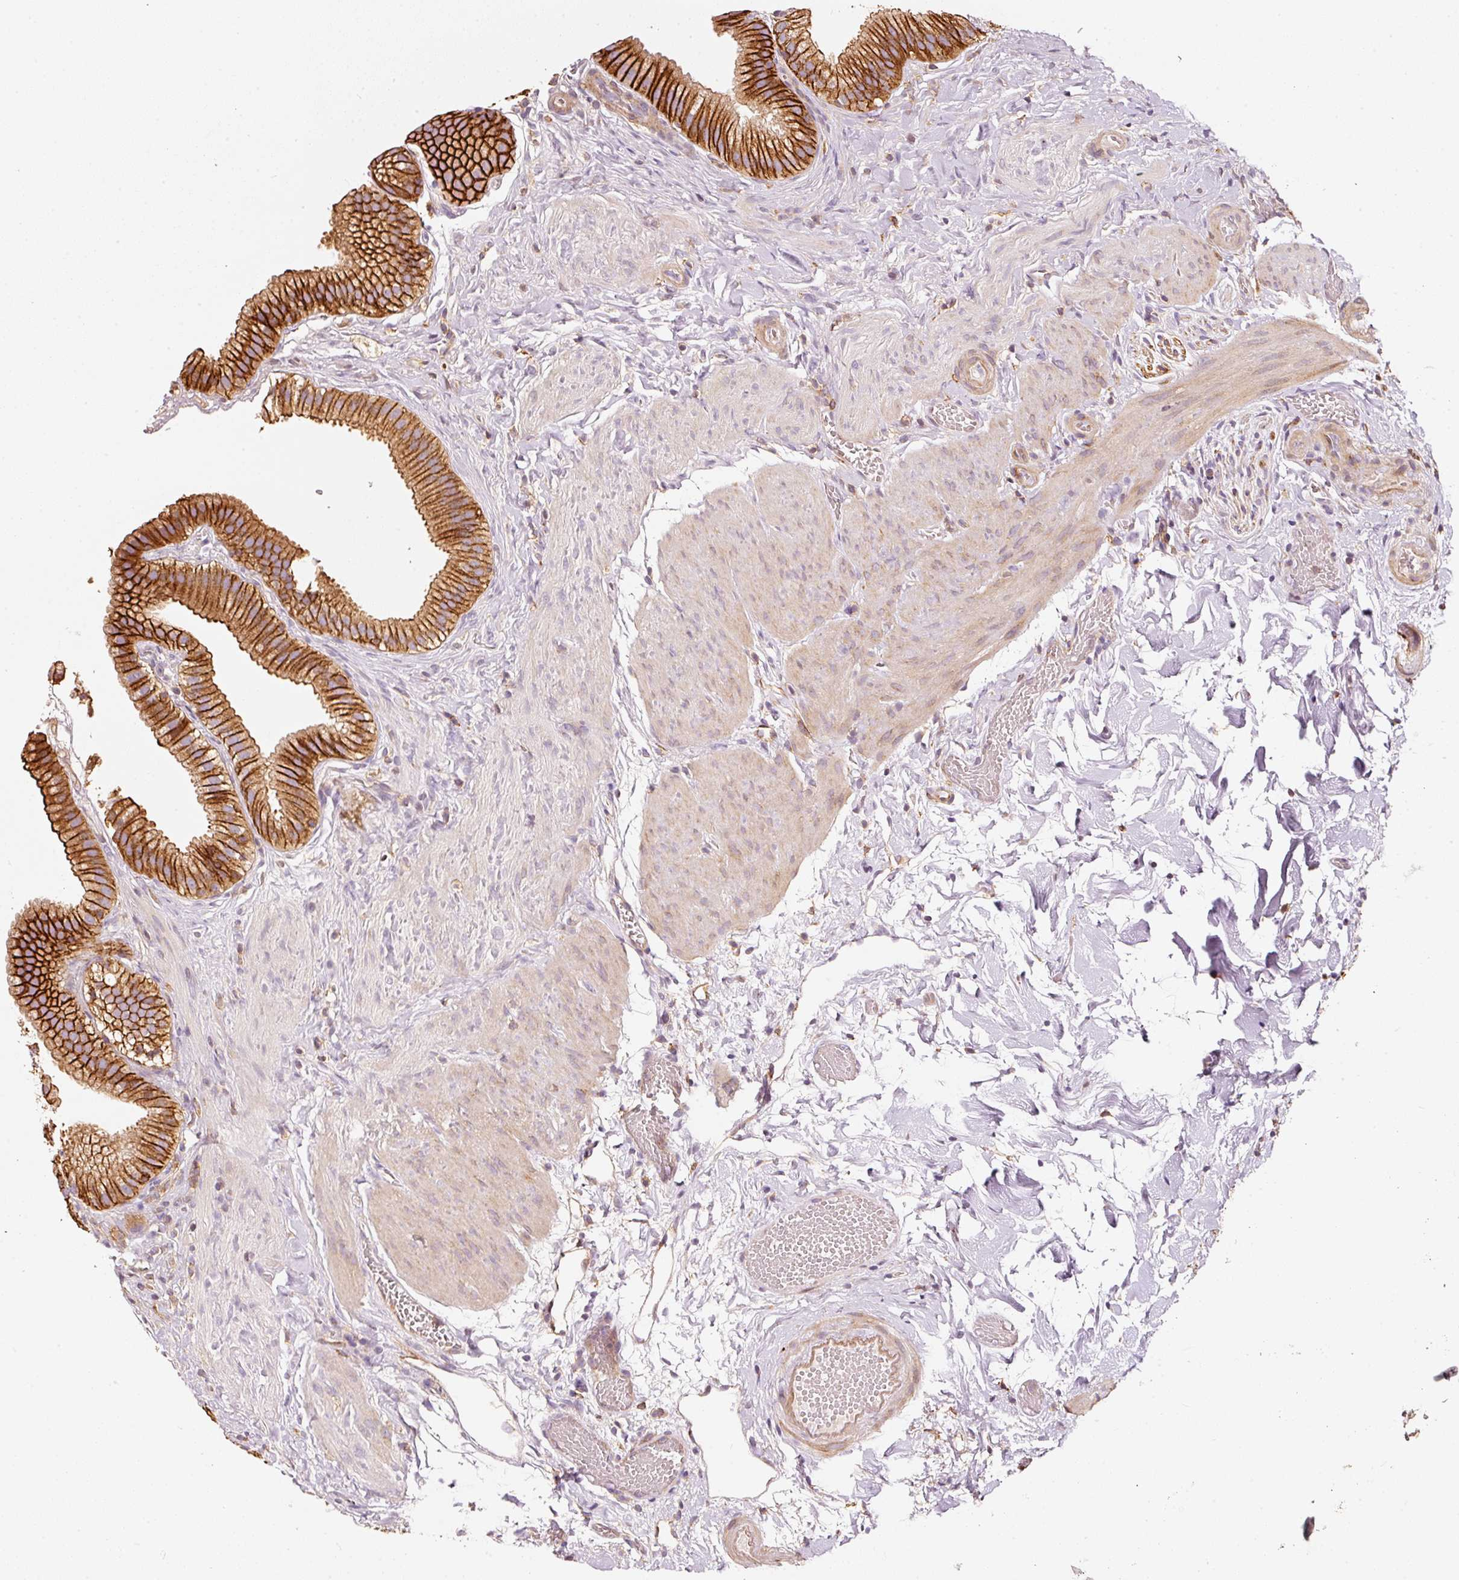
{"staining": {"intensity": "strong", "quantity": ">75%", "location": "cytoplasmic/membranous"}, "tissue": "gallbladder", "cell_type": "Glandular cells", "image_type": "normal", "snomed": [{"axis": "morphology", "description": "Normal tissue, NOS"}, {"axis": "topography", "description": "Gallbladder"}], "caption": "Immunohistochemical staining of unremarkable human gallbladder exhibits >75% levels of strong cytoplasmic/membranous protein positivity in approximately >75% of glandular cells.", "gene": "IQGAP2", "patient": {"sex": "female", "age": 63}}